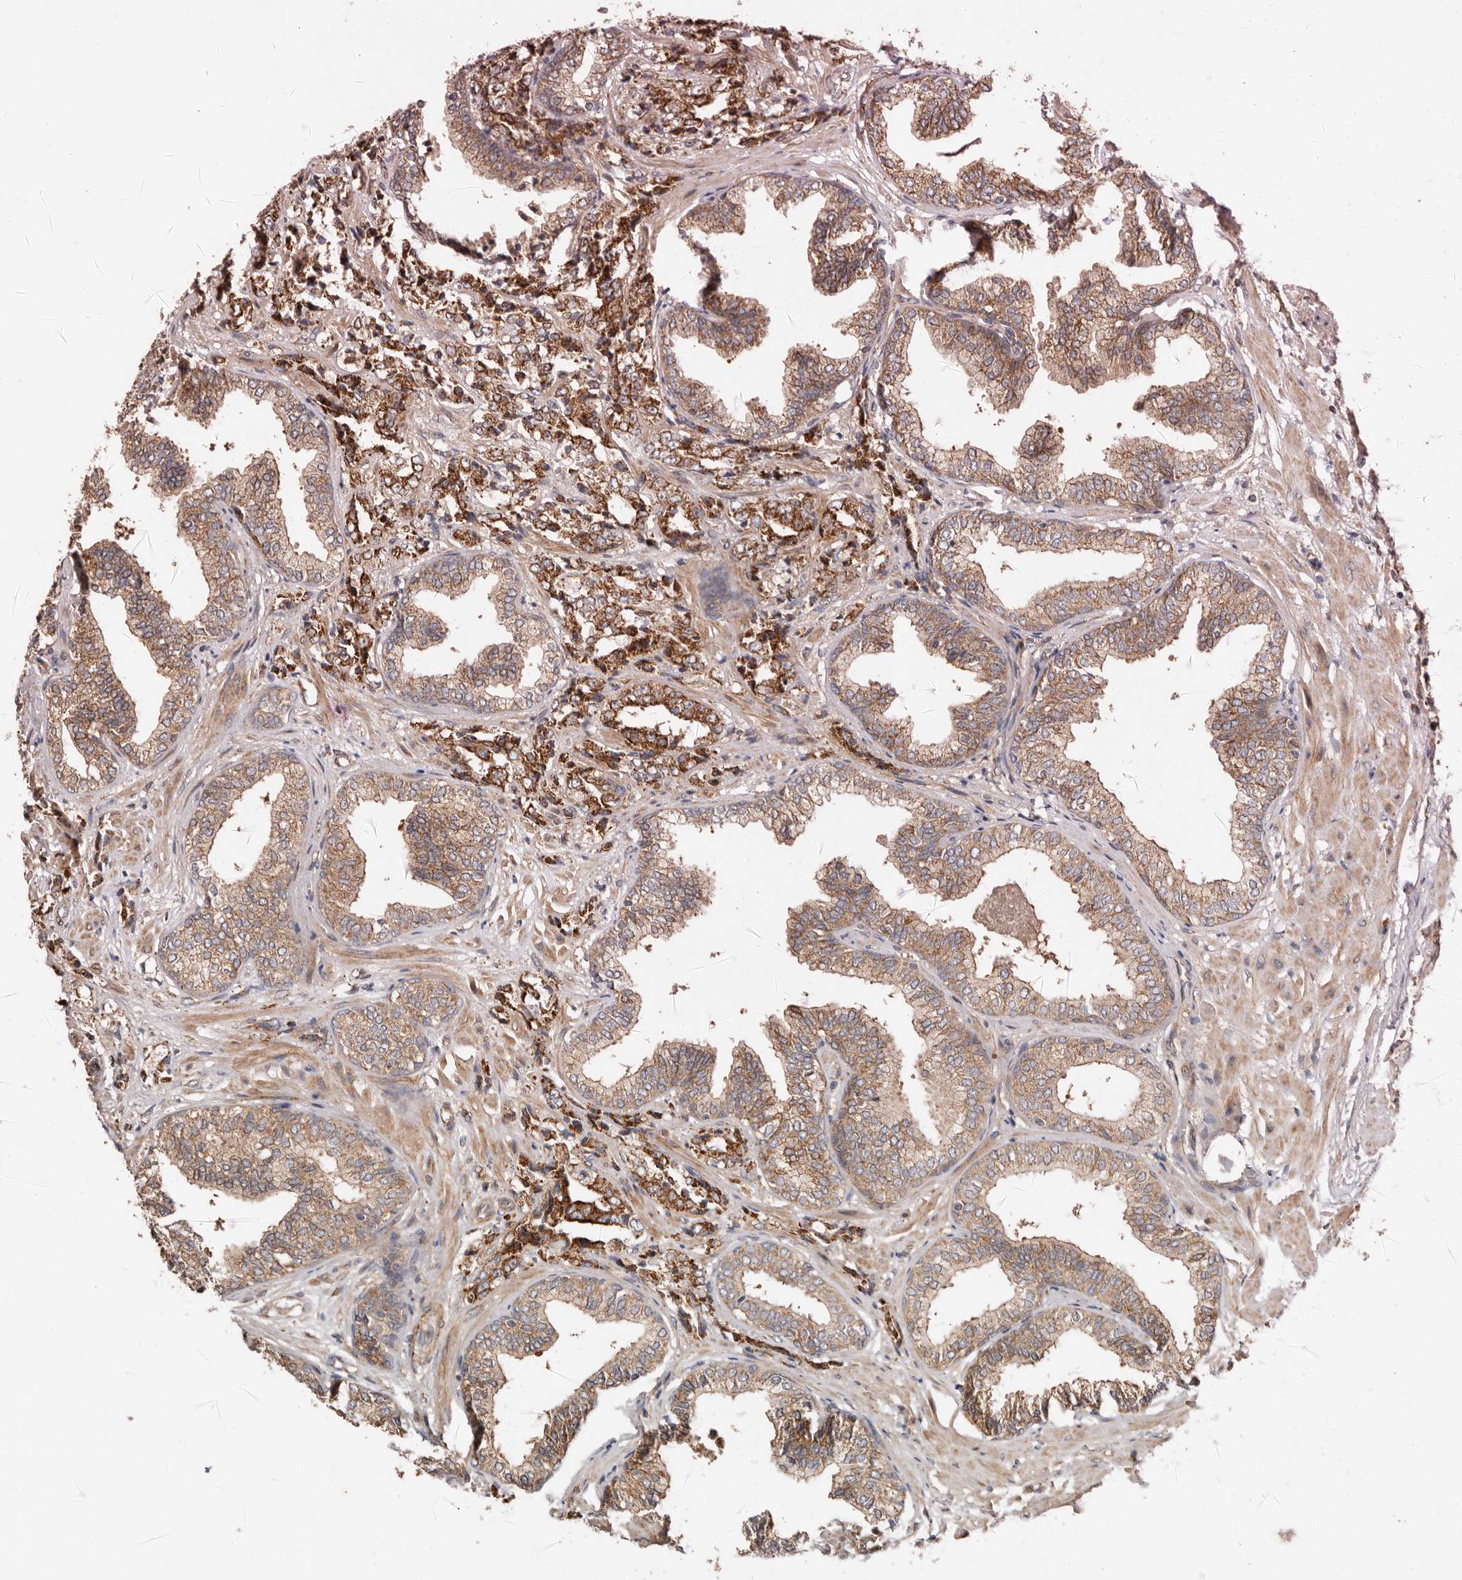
{"staining": {"intensity": "moderate", "quantity": ">75%", "location": "cytoplasmic/membranous"}, "tissue": "prostate cancer", "cell_type": "Tumor cells", "image_type": "cancer", "snomed": [{"axis": "morphology", "description": "Adenocarcinoma, High grade"}, {"axis": "topography", "description": "Prostate"}], "caption": "Immunohistochemical staining of human prostate adenocarcinoma (high-grade) reveals moderate cytoplasmic/membranous protein expression in approximately >75% of tumor cells. Immunohistochemistry (ihc) stains the protein in brown and the nuclei are stained blue.", "gene": "PROKR1", "patient": {"sex": "male", "age": 71}}